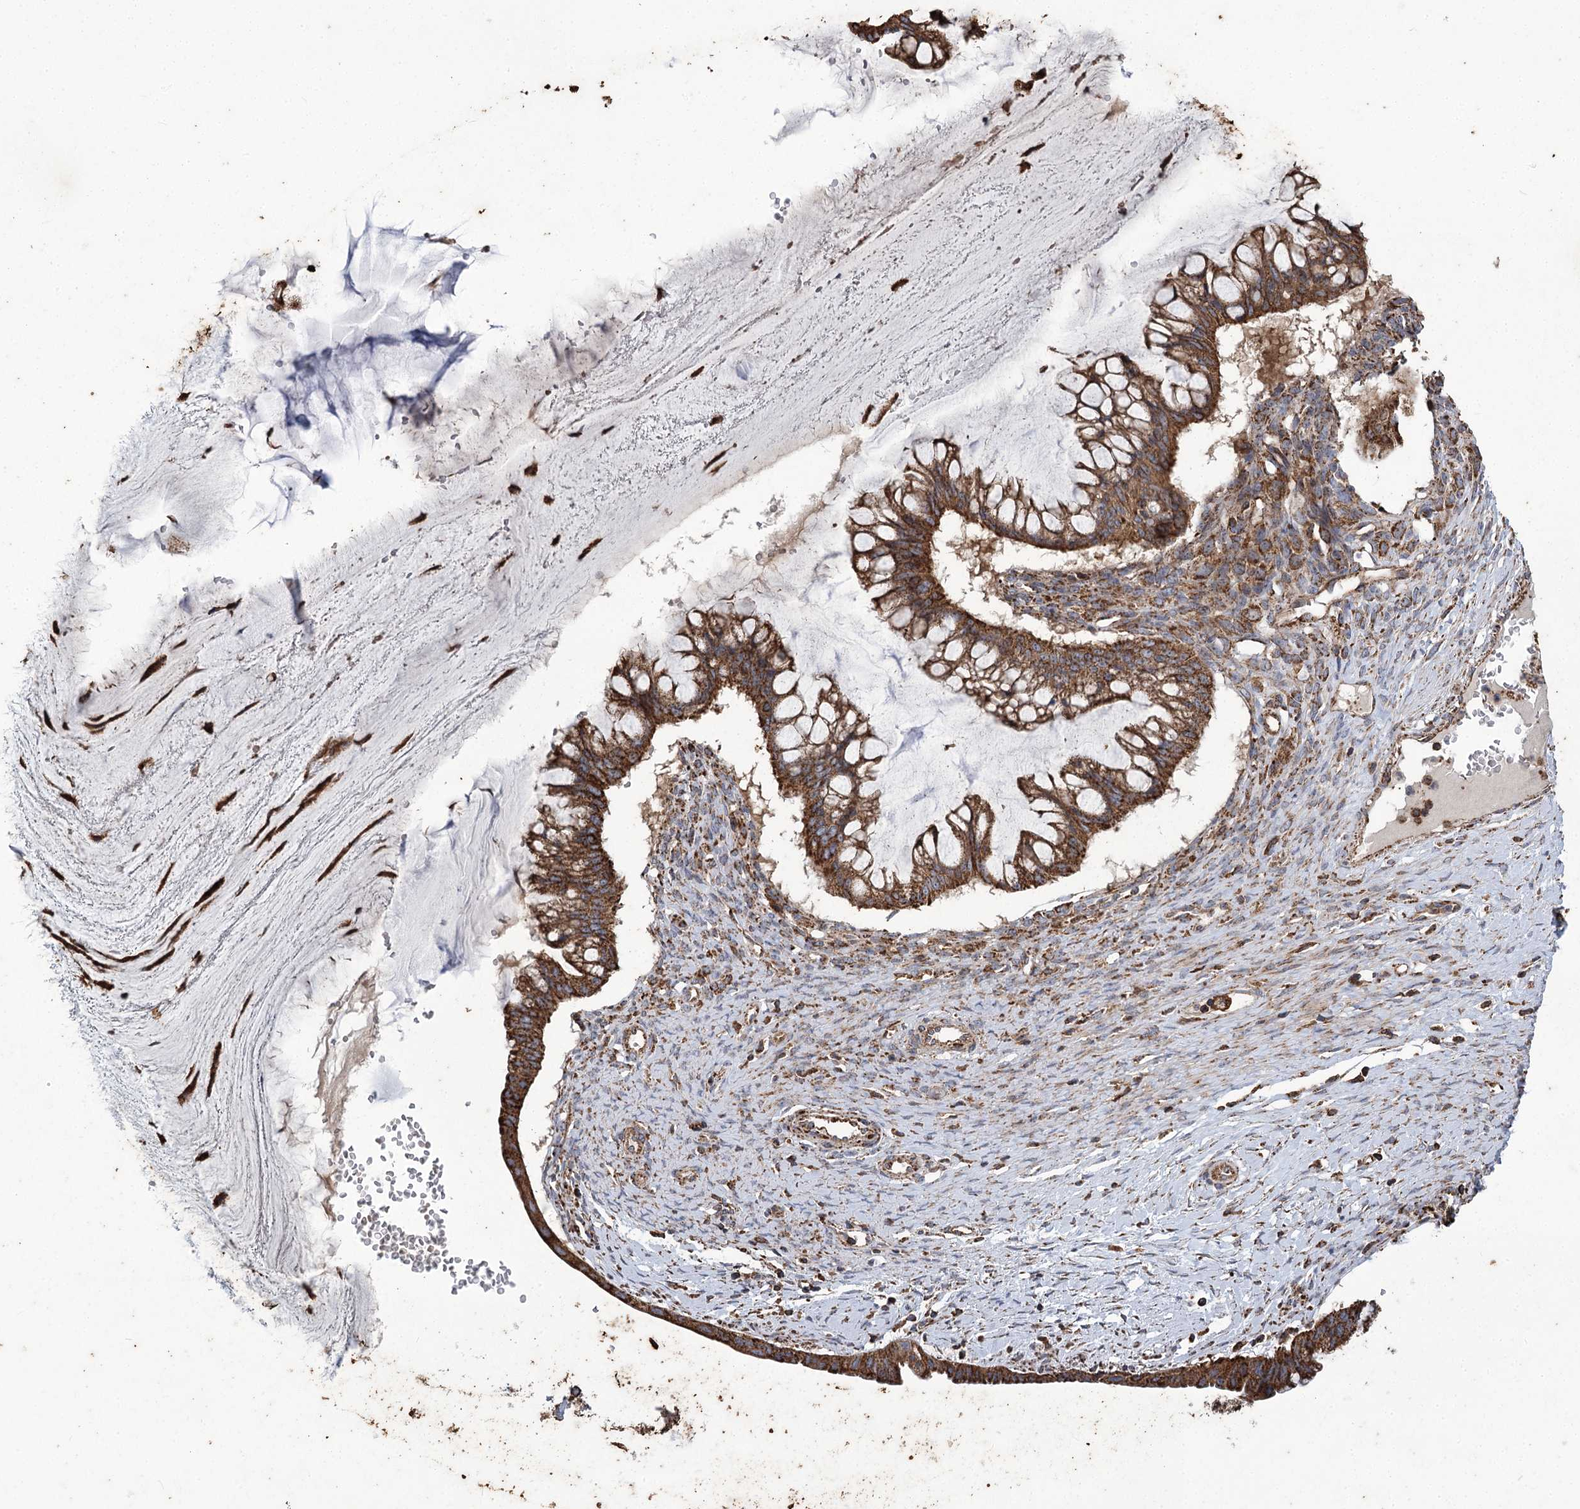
{"staining": {"intensity": "strong", "quantity": ">75%", "location": "cytoplasmic/membranous"}, "tissue": "ovarian cancer", "cell_type": "Tumor cells", "image_type": "cancer", "snomed": [{"axis": "morphology", "description": "Cystadenocarcinoma, mucinous, NOS"}, {"axis": "topography", "description": "Ovary"}], "caption": "The image reveals immunohistochemical staining of ovarian cancer (mucinous cystadenocarcinoma). There is strong cytoplasmic/membranous positivity is seen in approximately >75% of tumor cells. The staining is performed using DAB (3,3'-diaminobenzidine) brown chromogen to label protein expression. The nuclei are counter-stained blue using hematoxylin.", "gene": "CARD19", "patient": {"sex": "female", "age": 73}}